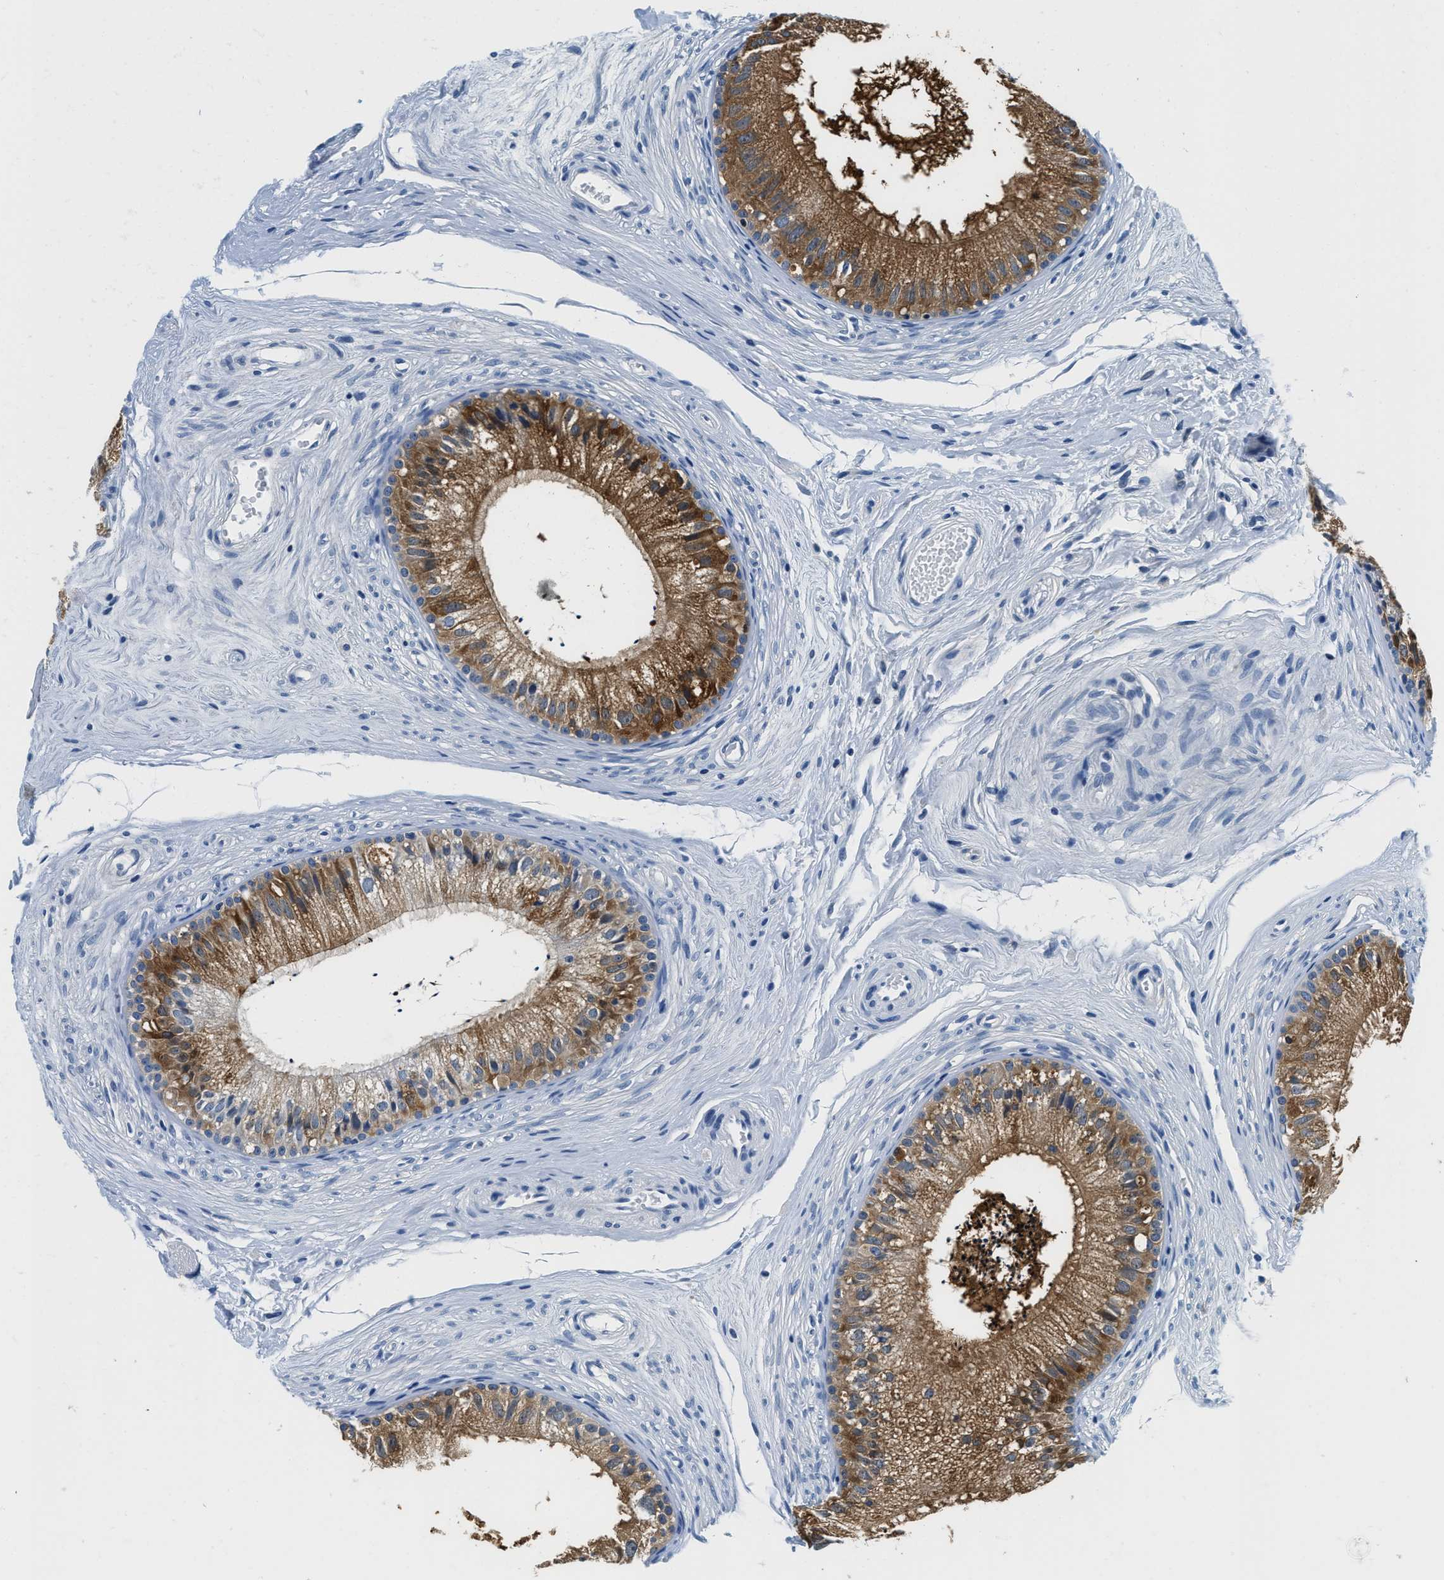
{"staining": {"intensity": "moderate", "quantity": ">75%", "location": "cytoplasmic/membranous"}, "tissue": "epididymis", "cell_type": "Glandular cells", "image_type": "normal", "snomed": [{"axis": "morphology", "description": "Normal tissue, NOS"}, {"axis": "topography", "description": "Epididymis"}], "caption": "Epididymis stained with DAB immunohistochemistry reveals medium levels of moderate cytoplasmic/membranous staining in about >75% of glandular cells.", "gene": "GSTM3", "patient": {"sex": "male", "age": 56}}